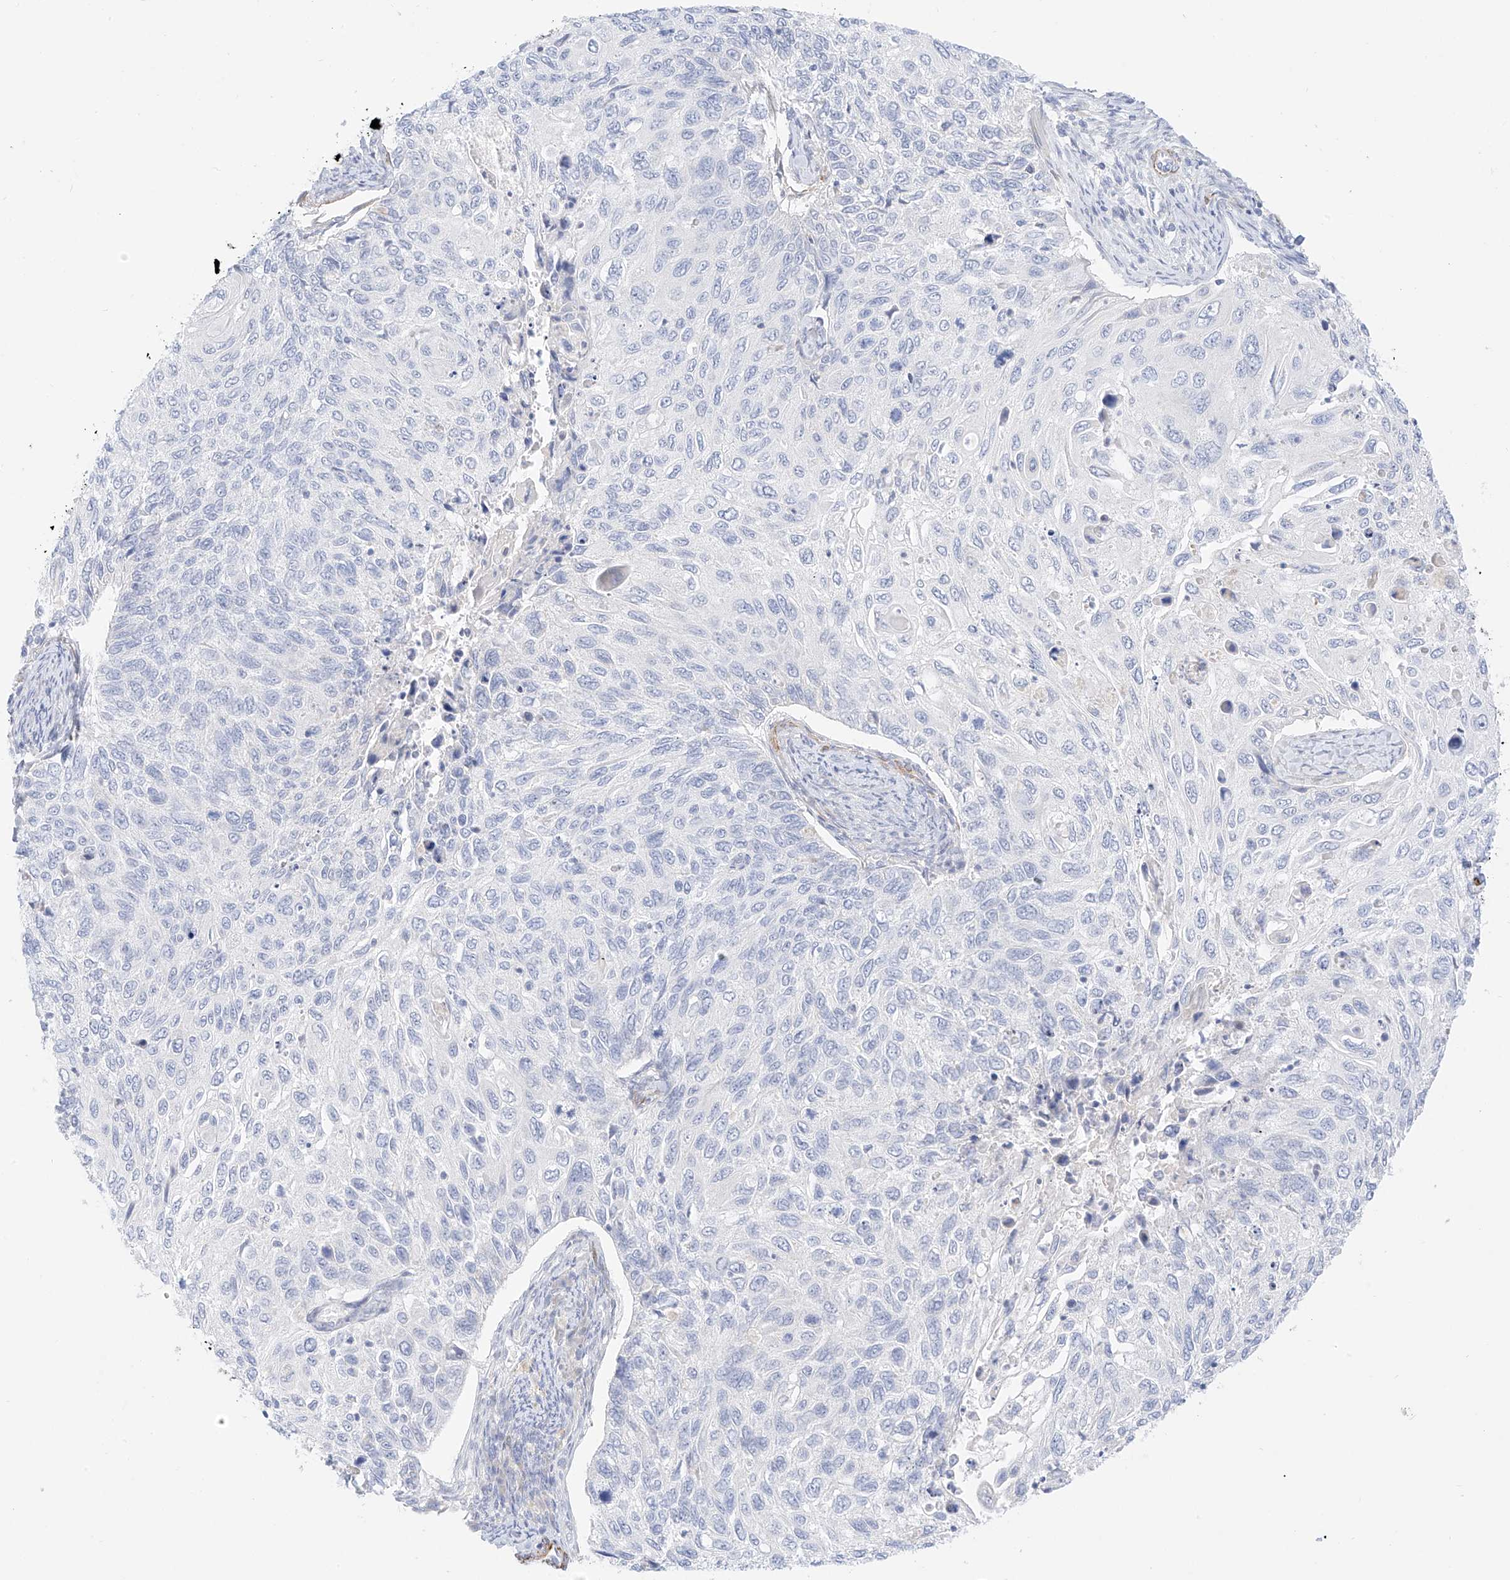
{"staining": {"intensity": "negative", "quantity": "none", "location": "none"}, "tissue": "cervical cancer", "cell_type": "Tumor cells", "image_type": "cancer", "snomed": [{"axis": "morphology", "description": "Squamous cell carcinoma, NOS"}, {"axis": "topography", "description": "Cervix"}], "caption": "DAB immunohistochemical staining of cervical cancer (squamous cell carcinoma) exhibits no significant positivity in tumor cells.", "gene": "ST3GAL5", "patient": {"sex": "female", "age": 70}}